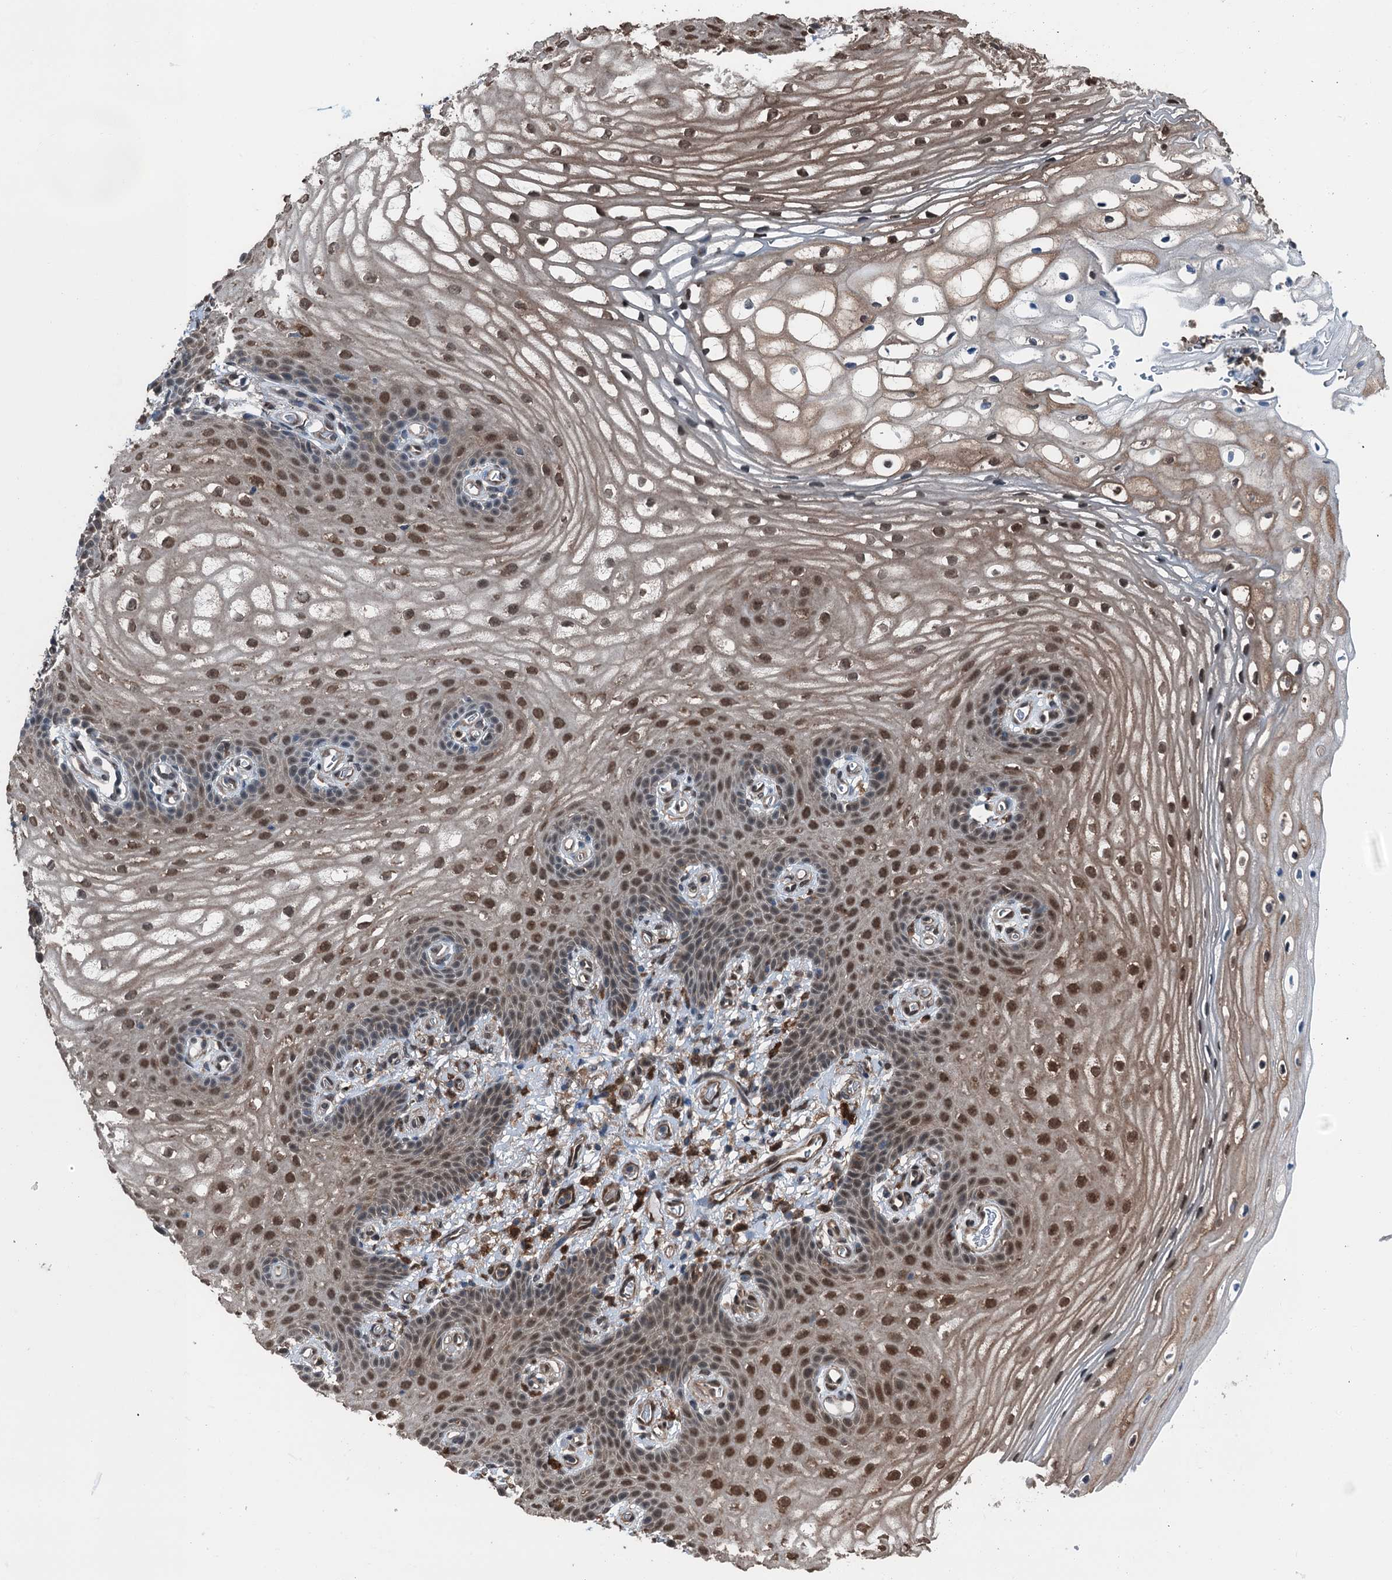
{"staining": {"intensity": "moderate", "quantity": ">75%", "location": "cytoplasmic/membranous,nuclear"}, "tissue": "vagina", "cell_type": "Squamous epithelial cells", "image_type": "normal", "snomed": [{"axis": "morphology", "description": "Normal tissue, NOS"}, {"axis": "topography", "description": "Vagina"}], "caption": "Squamous epithelial cells reveal medium levels of moderate cytoplasmic/membranous,nuclear positivity in about >75% of cells in unremarkable vagina.", "gene": "RNH1", "patient": {"sex": "female", "age": 60}}